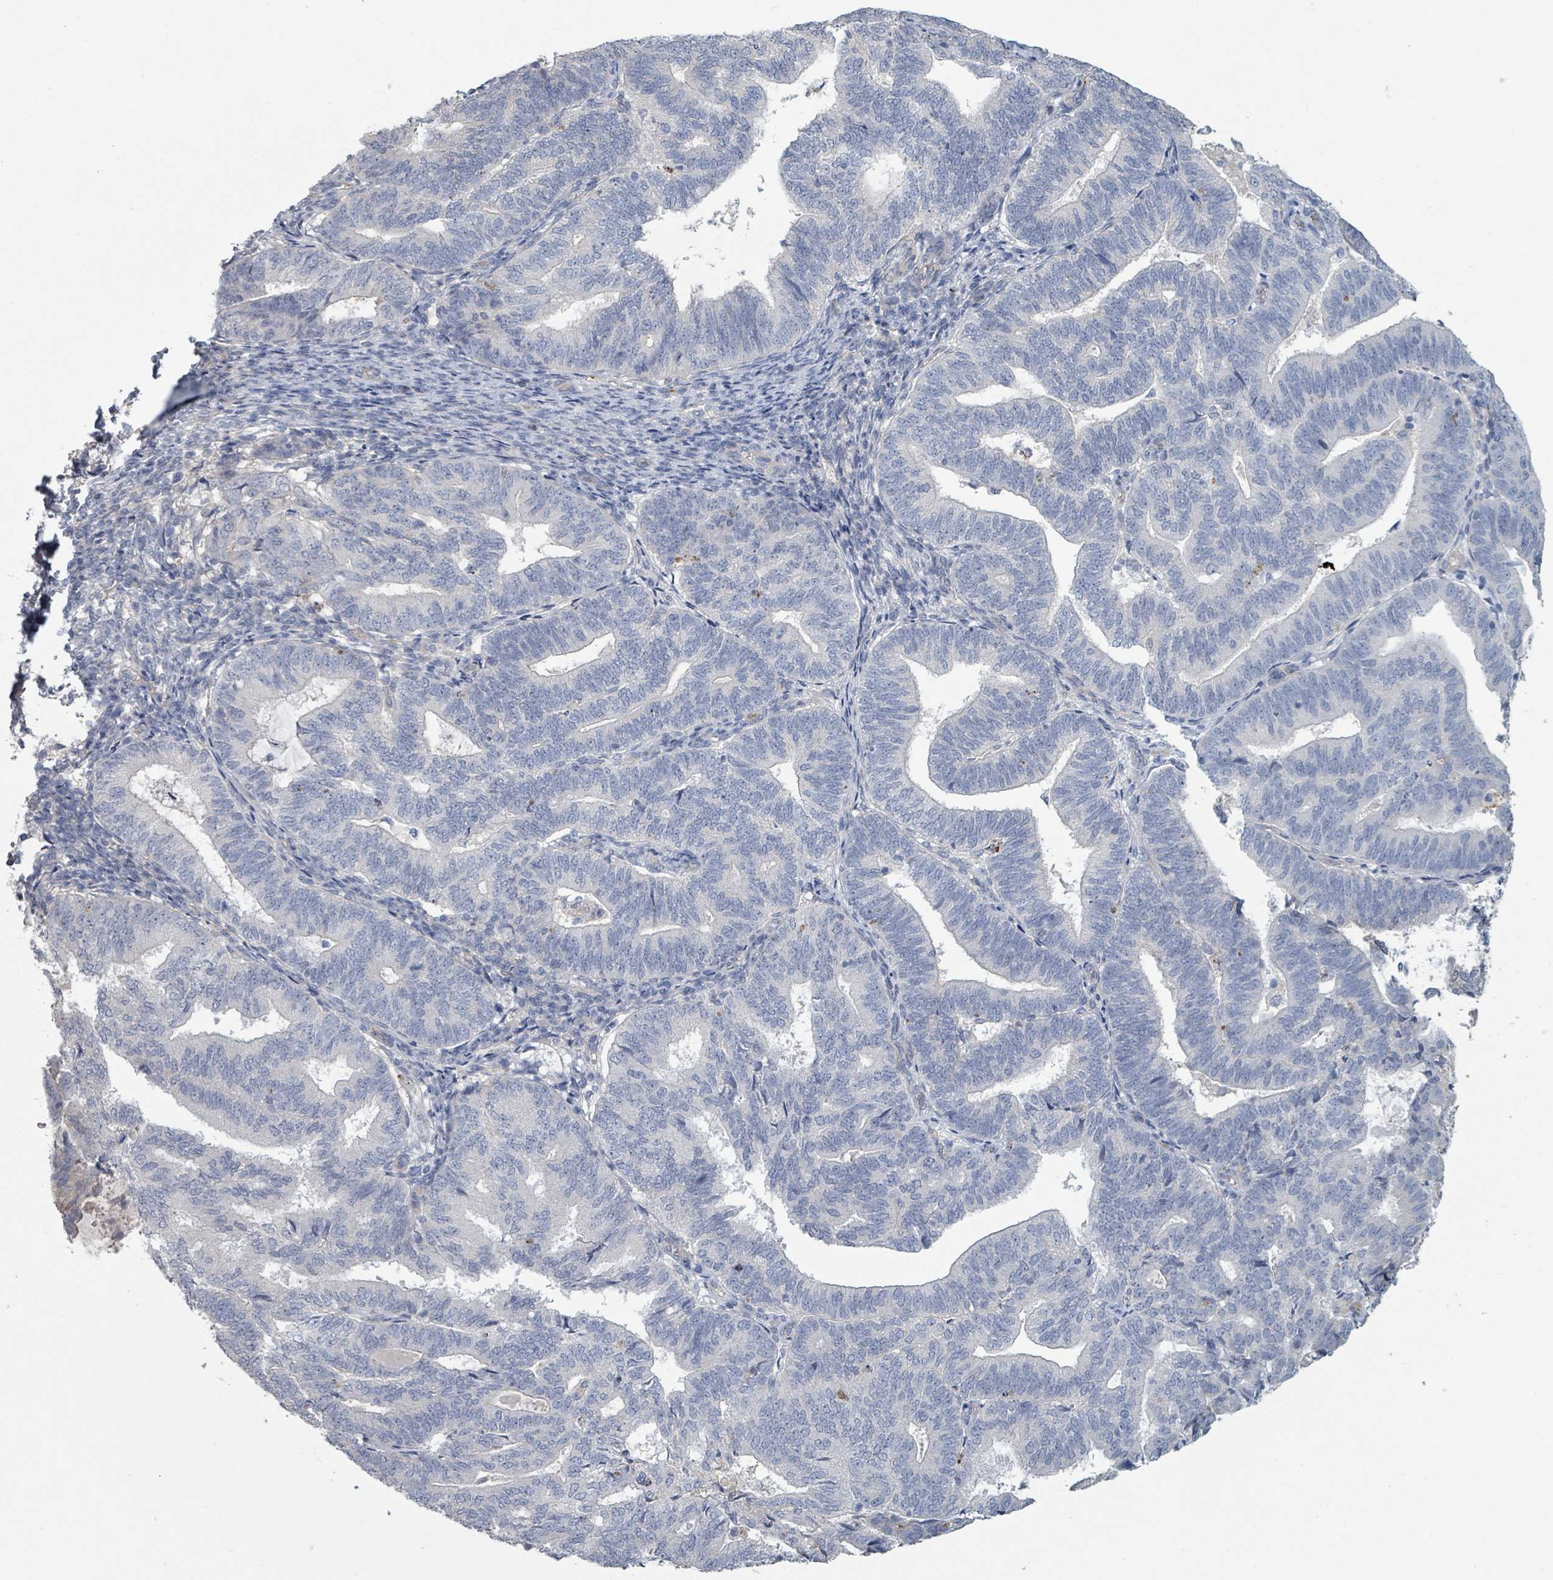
{"staining": {"intensity": "negative", "quantity": "none", "location": "none"}, "tissue": "endometrial cancer", "cell_type": "Tumor cells", "image_type": "cancer", "snomed": [{"axis": "morphology", "description": "Adenocarcinoma, NOS"}, {"axis": "topography", "description": "Endometrium"}], "caption": "High magnification brightfield microscopy of endometrial cancer stained with DAB (3,3'-diaminobenzidine) (brown) and counterstained with hematoxylin (blue): tumor cells show no significant staining.", "gene": "PLAUR", "patient": {"sex": "female", "age": 70}}